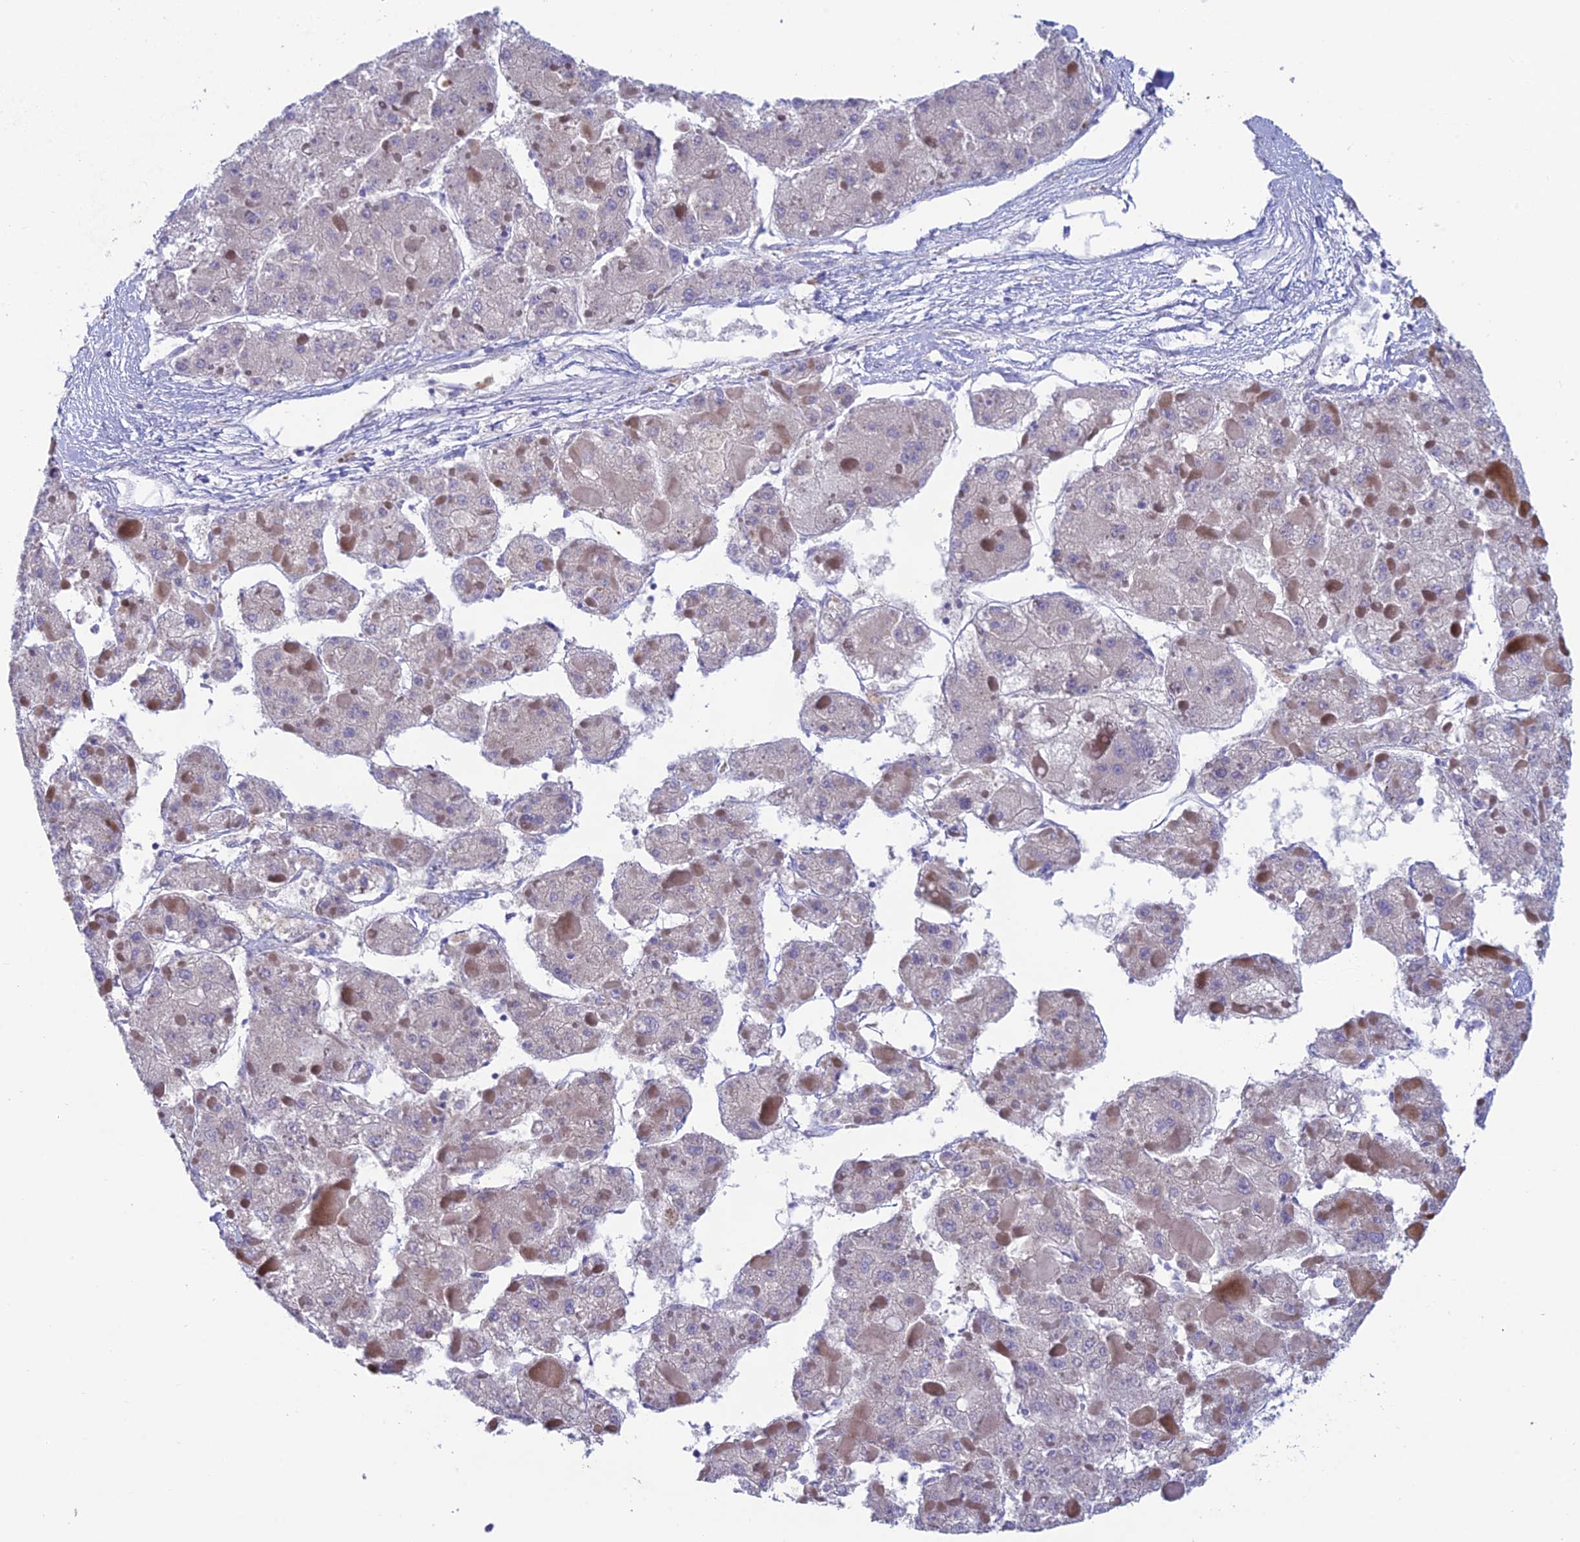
{"staining": {"intensity": "negative", "quantity": "none", "location": "none"}, "tissue": "liver cancer", "cell_type": "Tumor cells", "image_type": "cancer", "snomed": [{"axis": "morphology", "description": "Carcinoma, Hepatocellular, NOS"}, {"axis": "topography", "description": "Liver"}], "caption": "Tumor cells show no significant positivity in liver cancer.", "gene": "XPO7", "patient": {"sex": "female", "age": 73}}